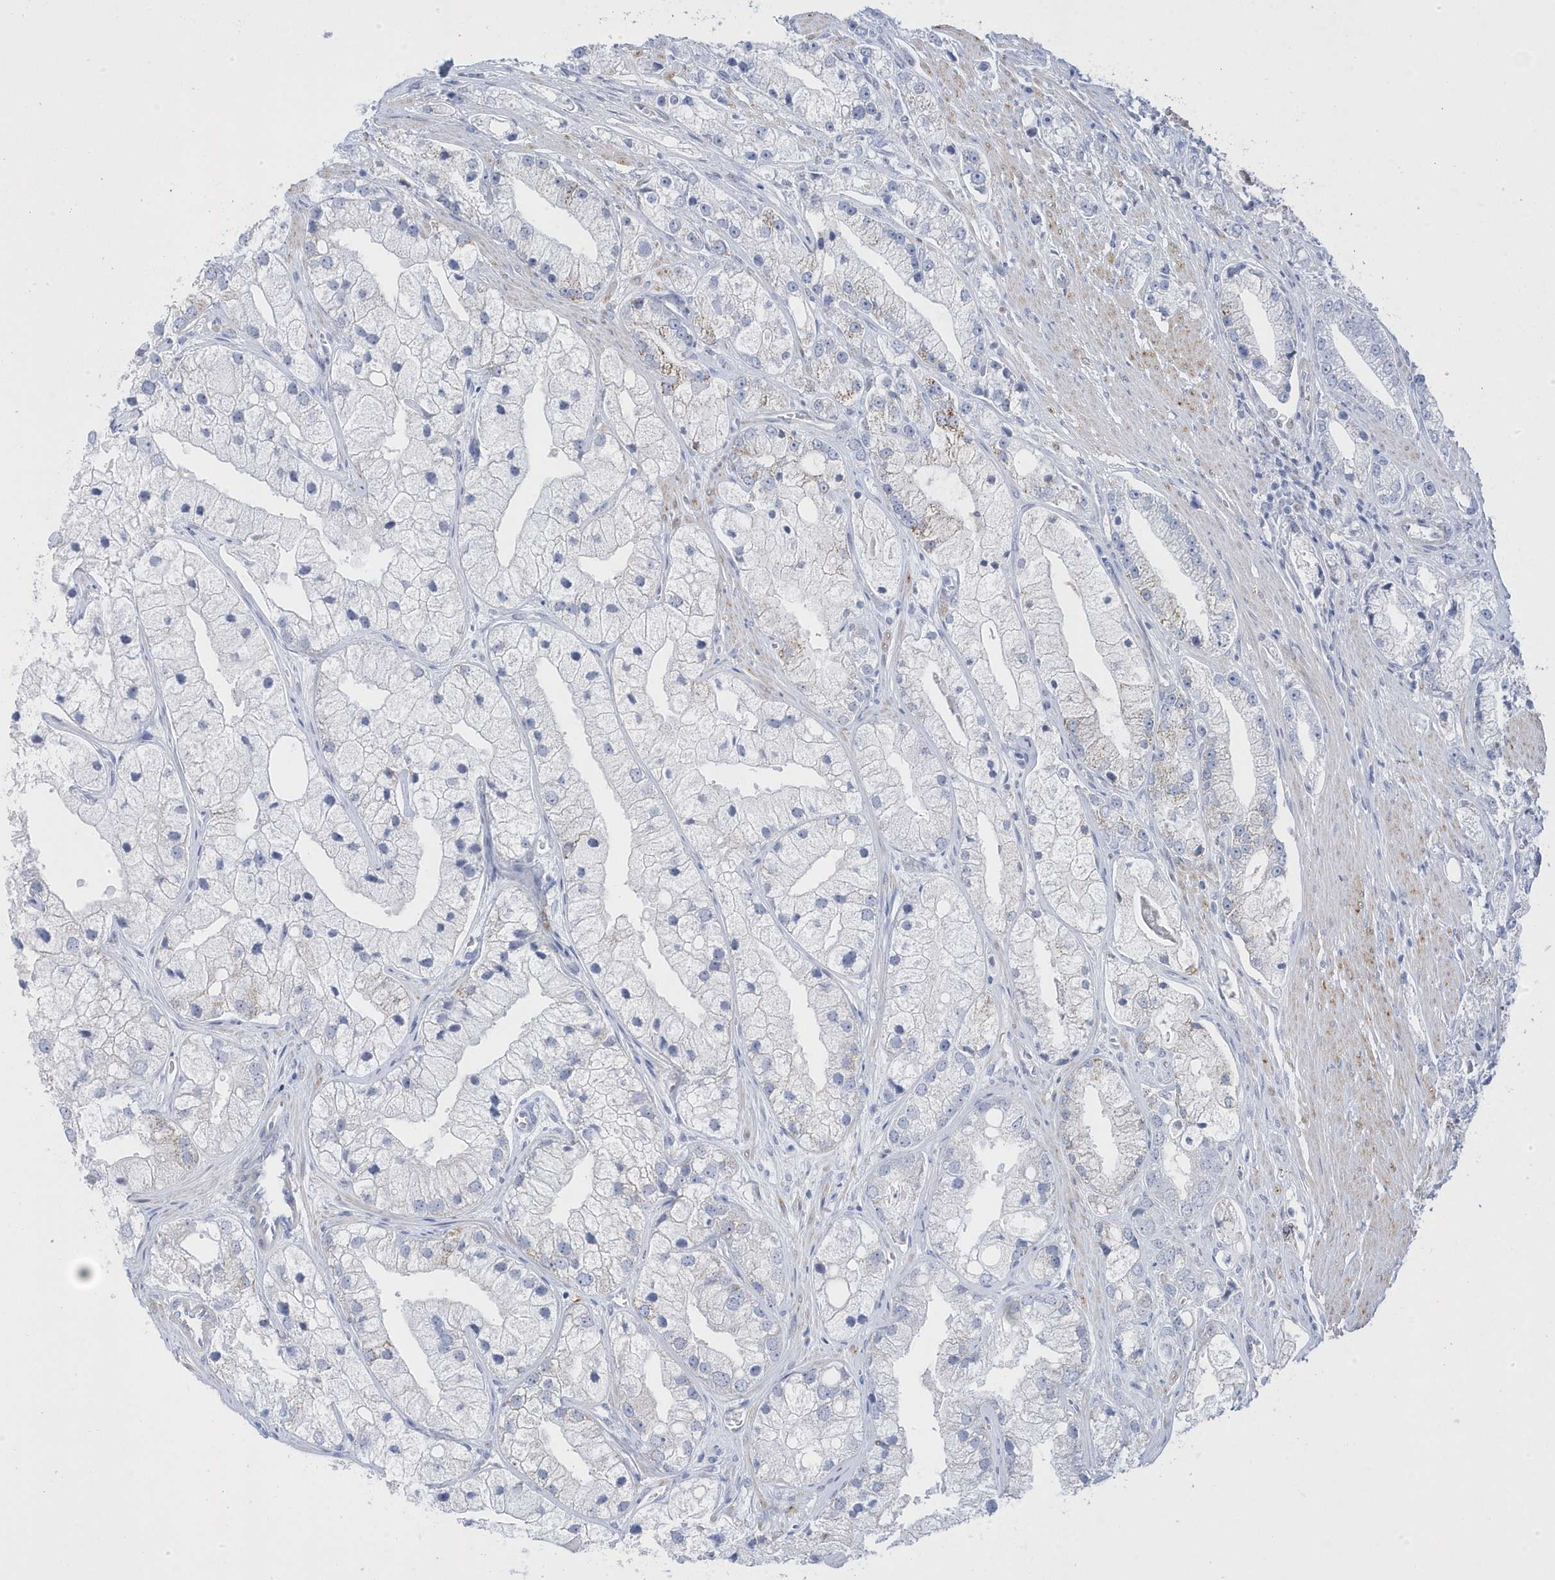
{"staining": {"intensity": "moderate", "quantity": "<25%", "location": "cytoplasmic/membranous"}, "tissue": "prostate cancer", "cell_type": "Tumor cells", "image_type": "cancer", "snomed": [{"axis": "morphology", "description": "Adenocarcinoma, High grade"}, {"axis": "topography", "description": "Prostate"}], "caption": "Human prostate cancer (high-grade adenocarcinoma) stained for a protein (brown) exhibits moderate cytoplasmic/membranous positive staining in about <25% of tumor cells.", "gene": "GTPBP6", "patient": {"sex": "male", "age": 50}}